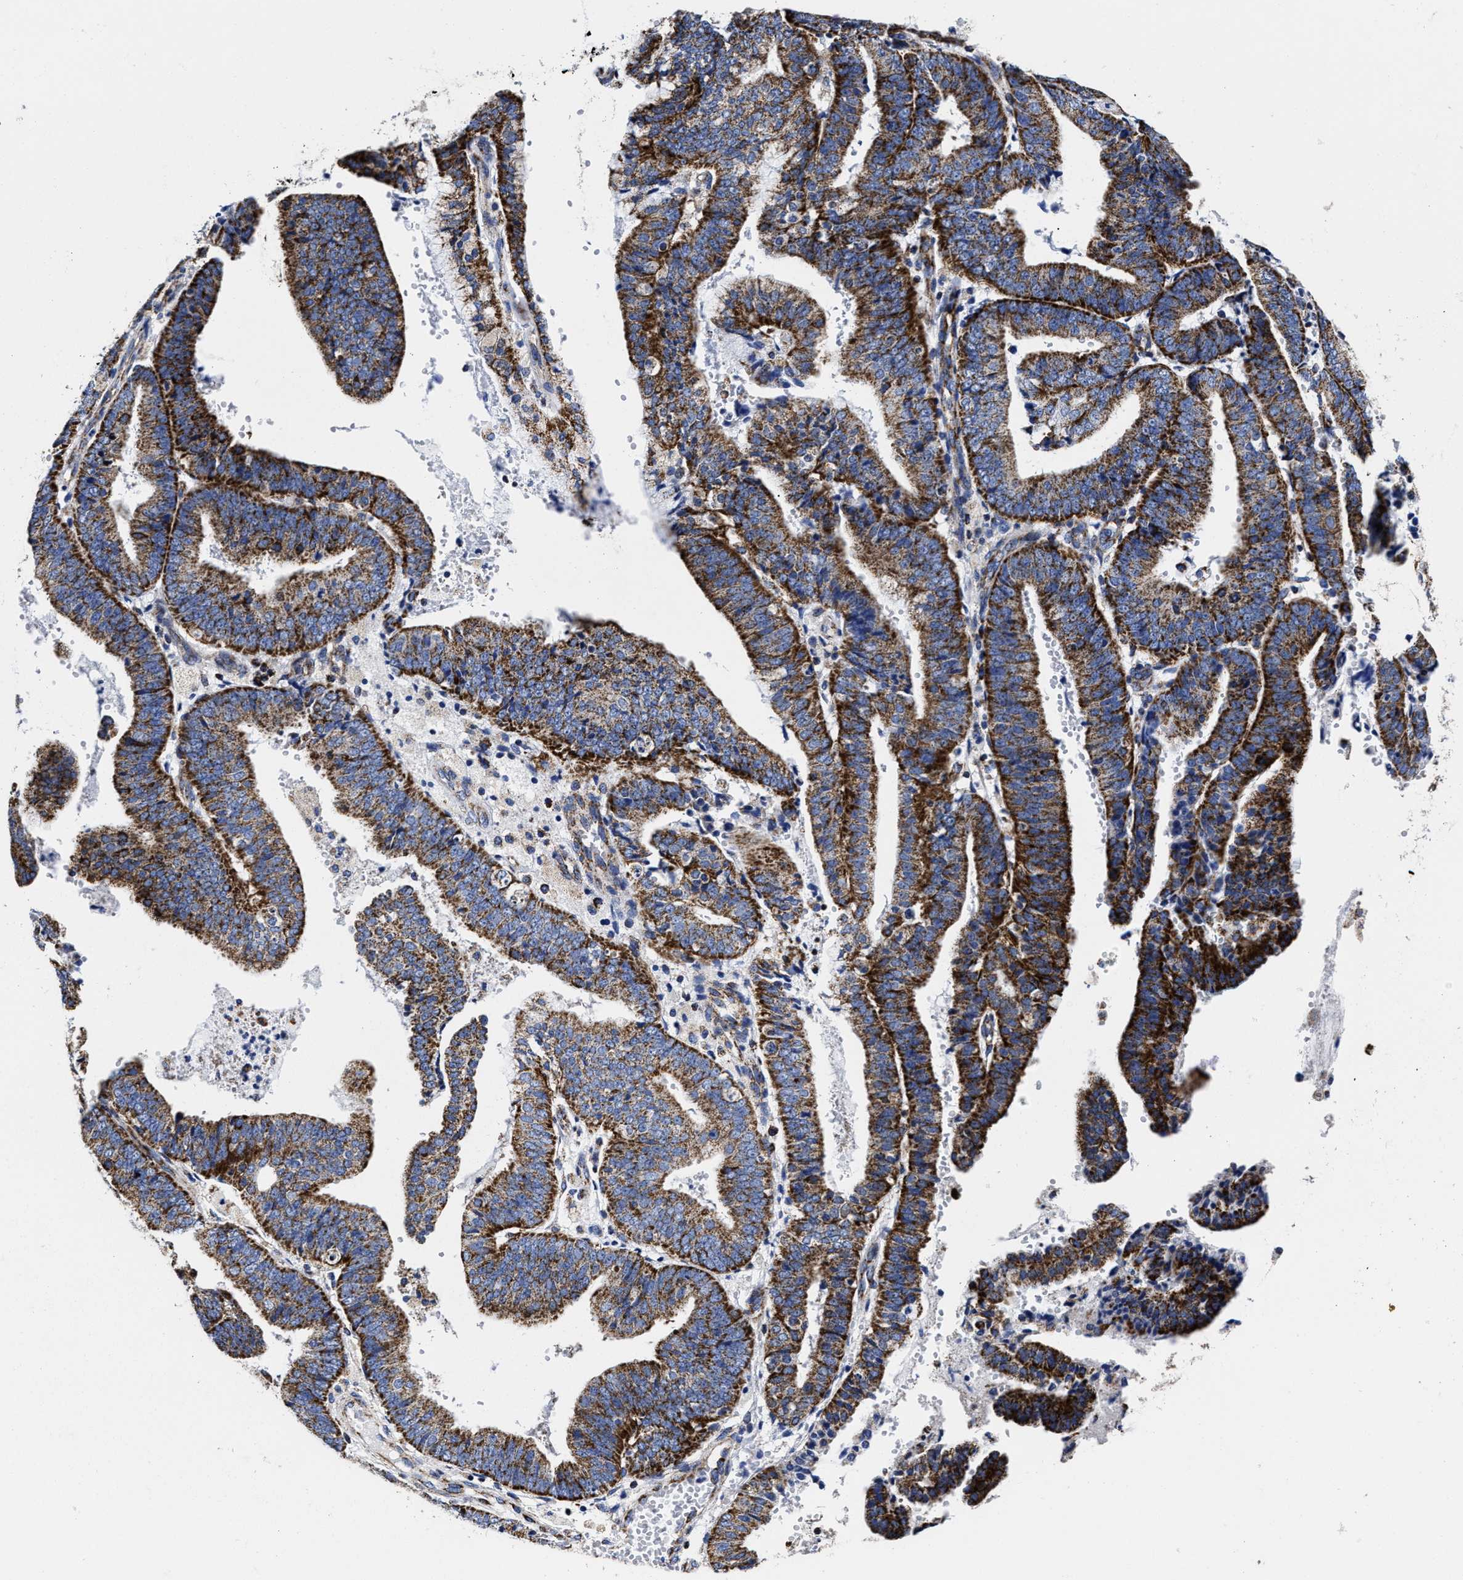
{"staining": {"intensity": "strong", "quantity": ">75%", "location": "cytoplasmic/membranous"}, "tissue": "endometrial cancer", "cell_type": "Tumor cells", "image_type": "cancer", "snomed": [{"axis": "morphology", "description": "Adenocarcinoma, NOS"}, {"axis": "topography", "description": "Endometrium"}], "caption": "Approximately >75% of tumor cells in human endometrial cancer exhibit strong cytoplasmic/membranous protein staining as visualized by brown immunohistochemical staining.", "gene": "HINT2", "patient": {"sex": "female", "age": 63}}